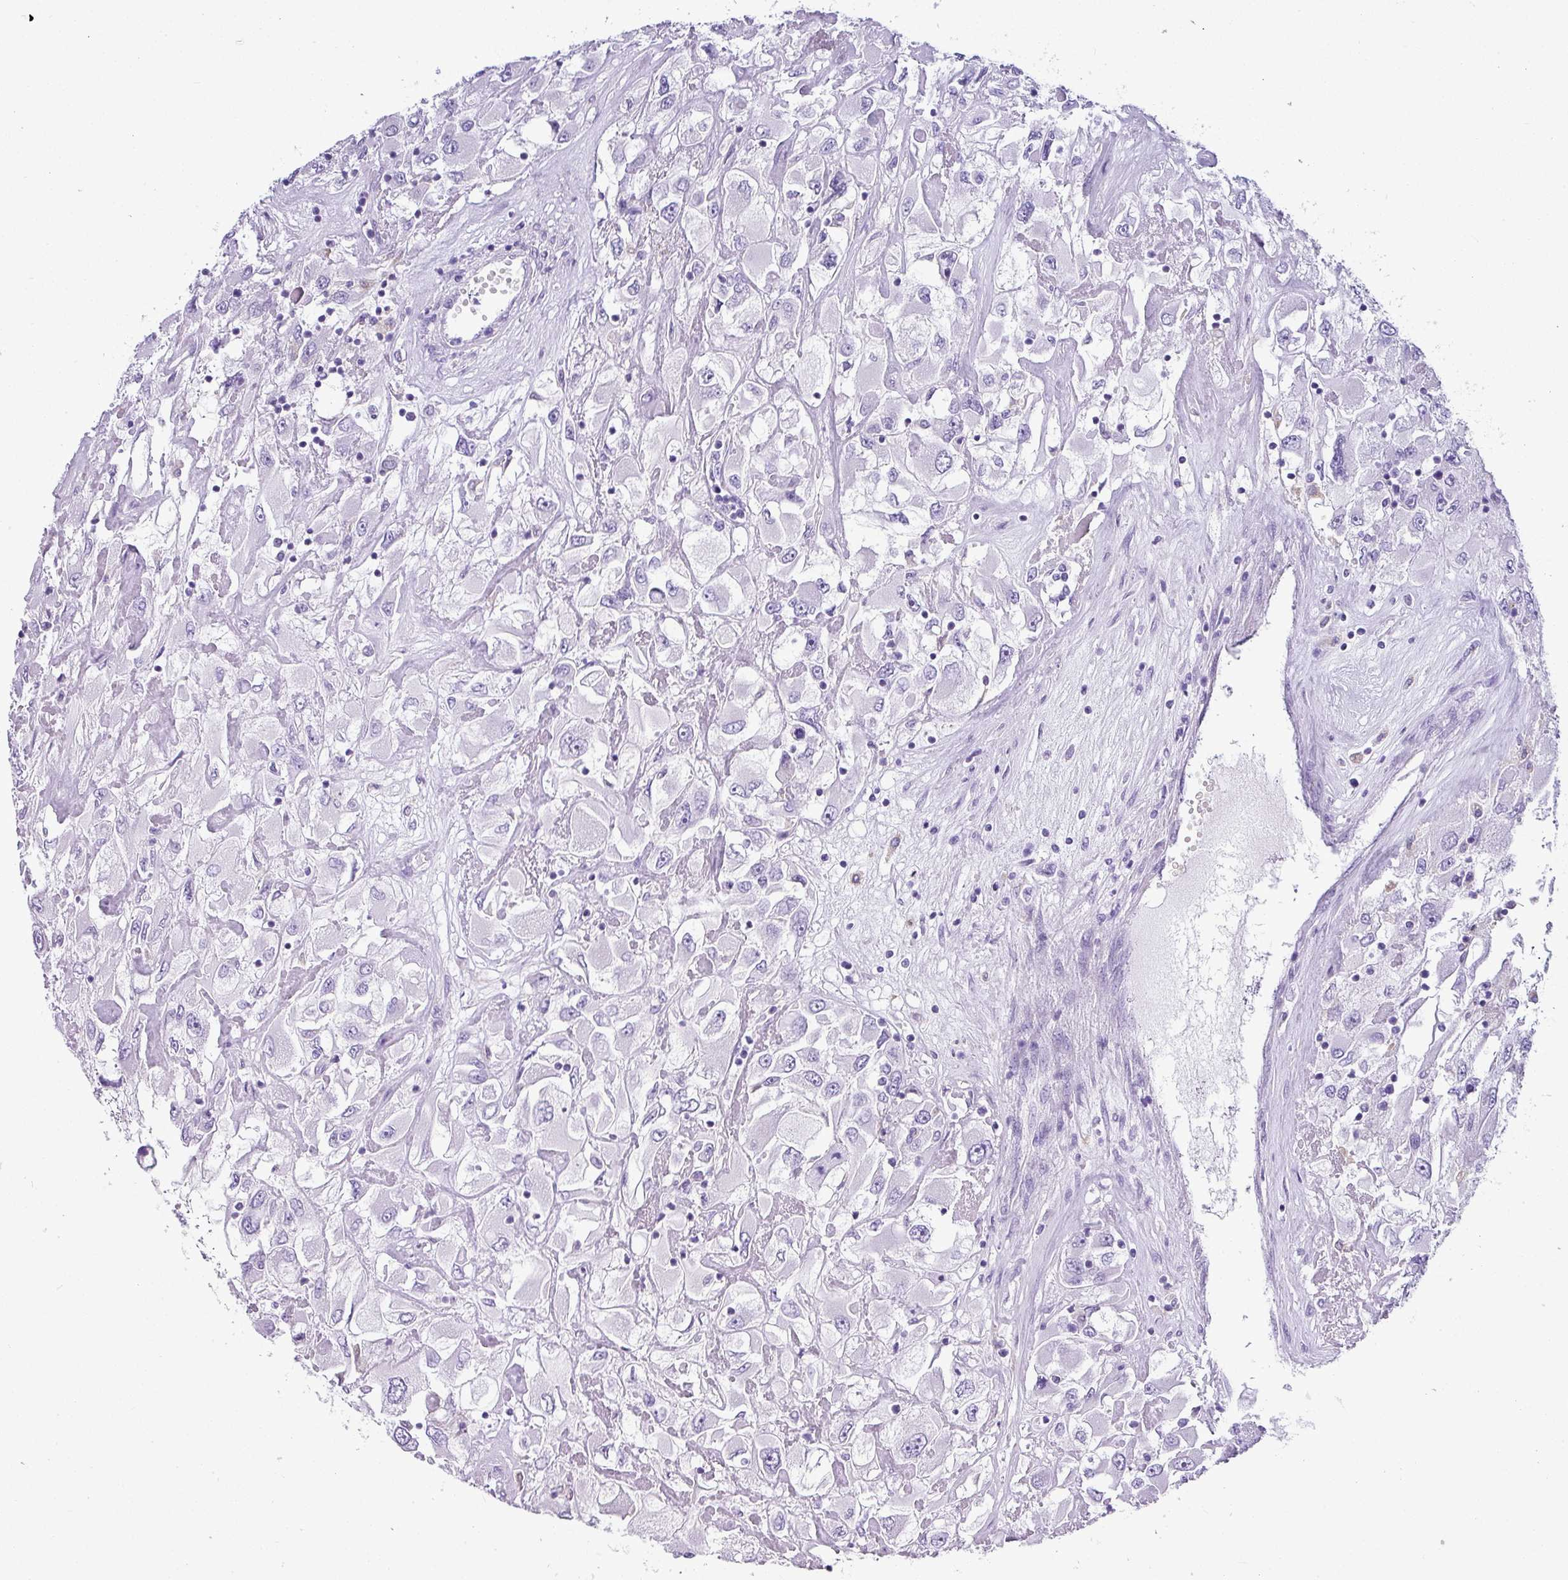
{"staining": {"intensity": "negative", "quantity": "none", "location": "none"}, "tissue": "renal cancer", "cell_type": "Tumor cells", "image_type": "cancer", "snomed": [{"axis": "morphology", "description": "Adenocarcinoma, NOS"}, {"axis": "topography", "description": "Kidney"}], "caption": "This is an immunohistochemistry (IHC) histopathology image of human renal cancer (adenocarcinoma). There is no expression in tumor cells.", "gene": "ZNF568", "patient": {"sex": "female", "age": 52}}